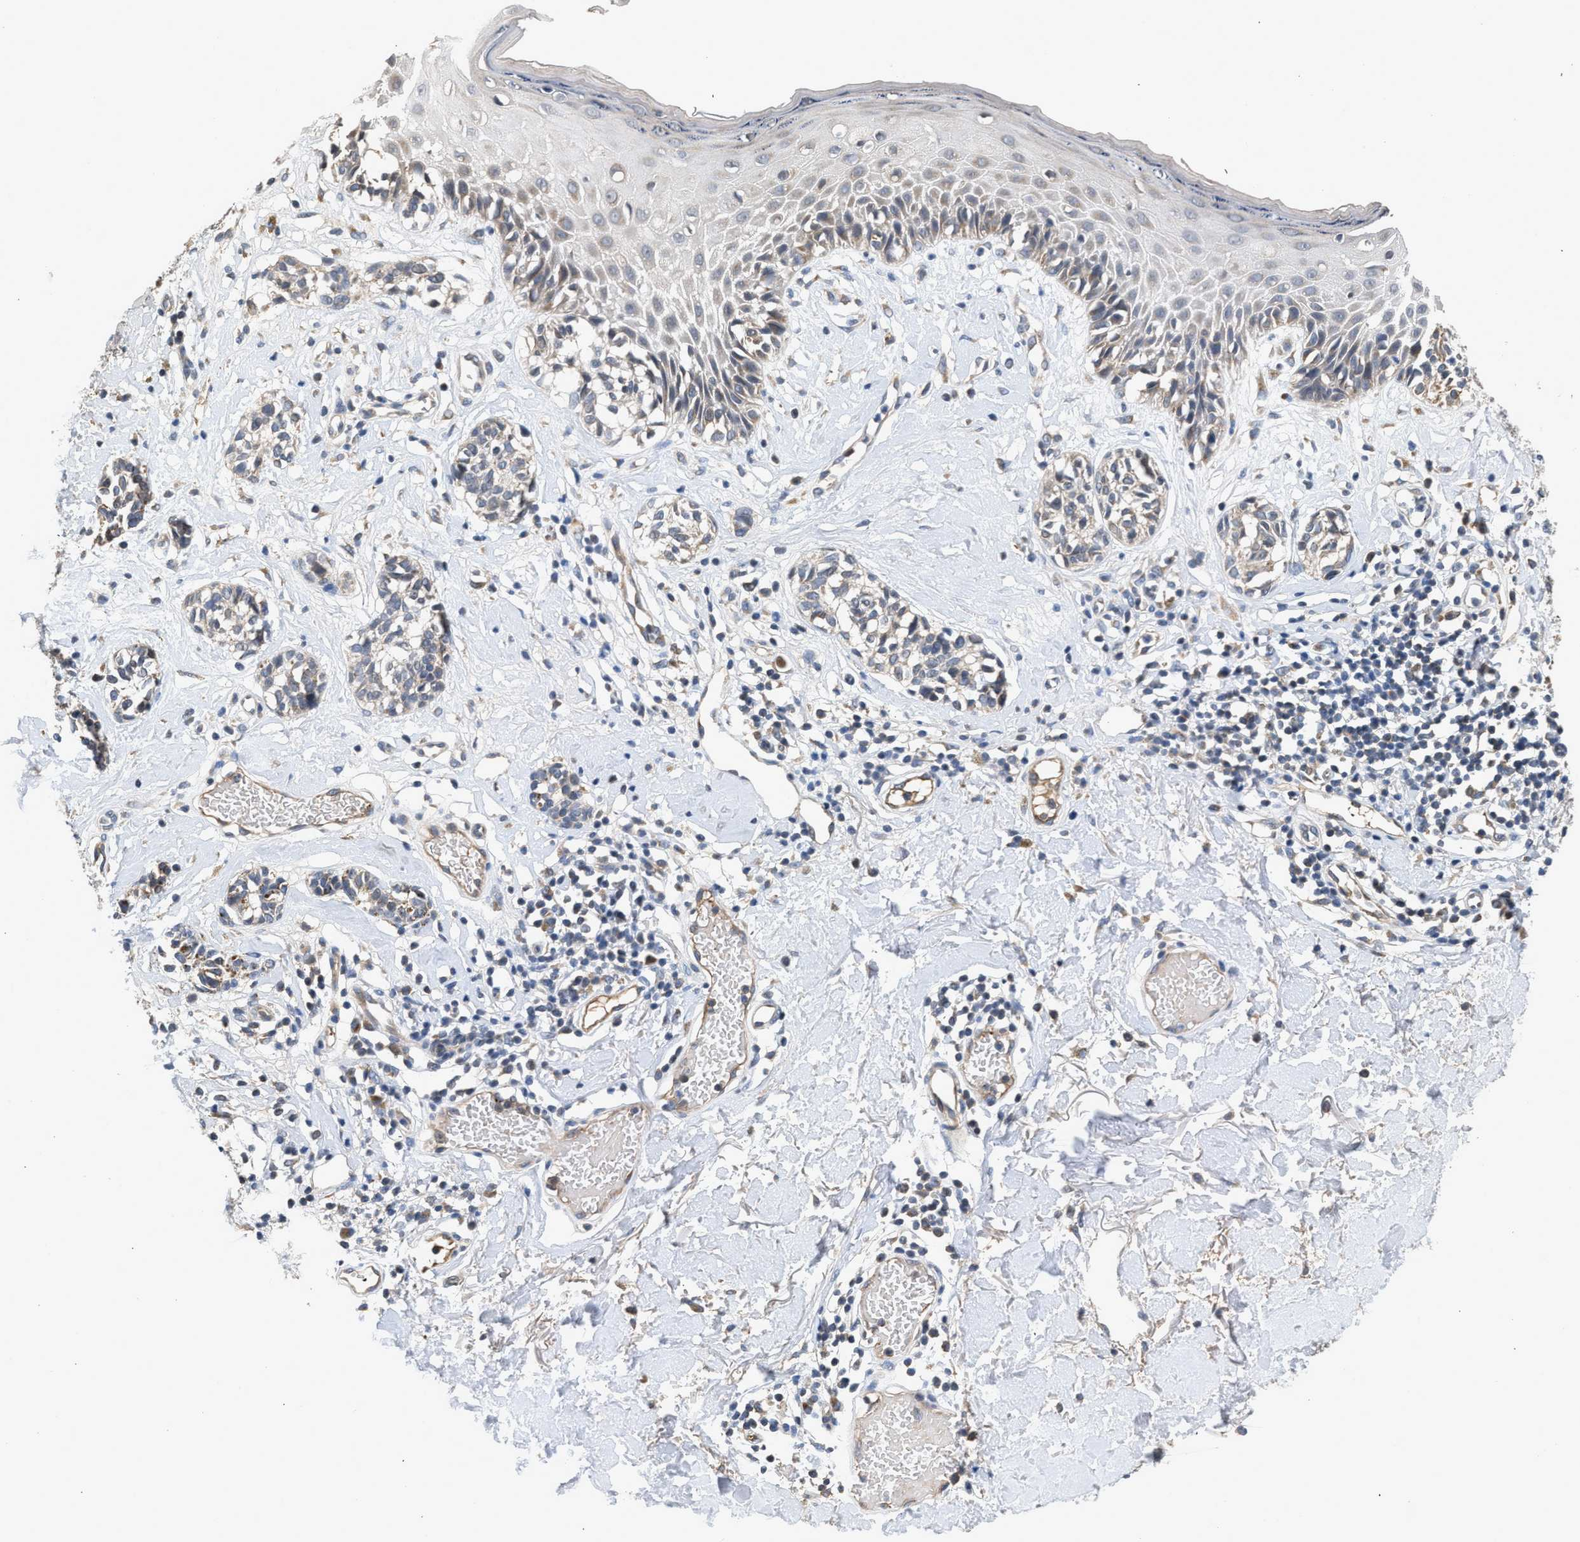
{"staining": {"intensity": "weak", "quantity": ">75%", "location": "cytoplasmic/membranous"}, "tissue": "melanoma", "cell_type": "Tumor cells", "image_type": "cancer", "snomed": [{"axis": "morphology", "description": "Malignant melanoma, NOS"}, {"axis": "topography", "description": "Skin"}], "caption": "Melanoma stained for a protein displays weak cytoplasmic/membranous positivity in tumor cells.", "gene": "PIM1", "patient": {"sex": "male", "age": 64}}